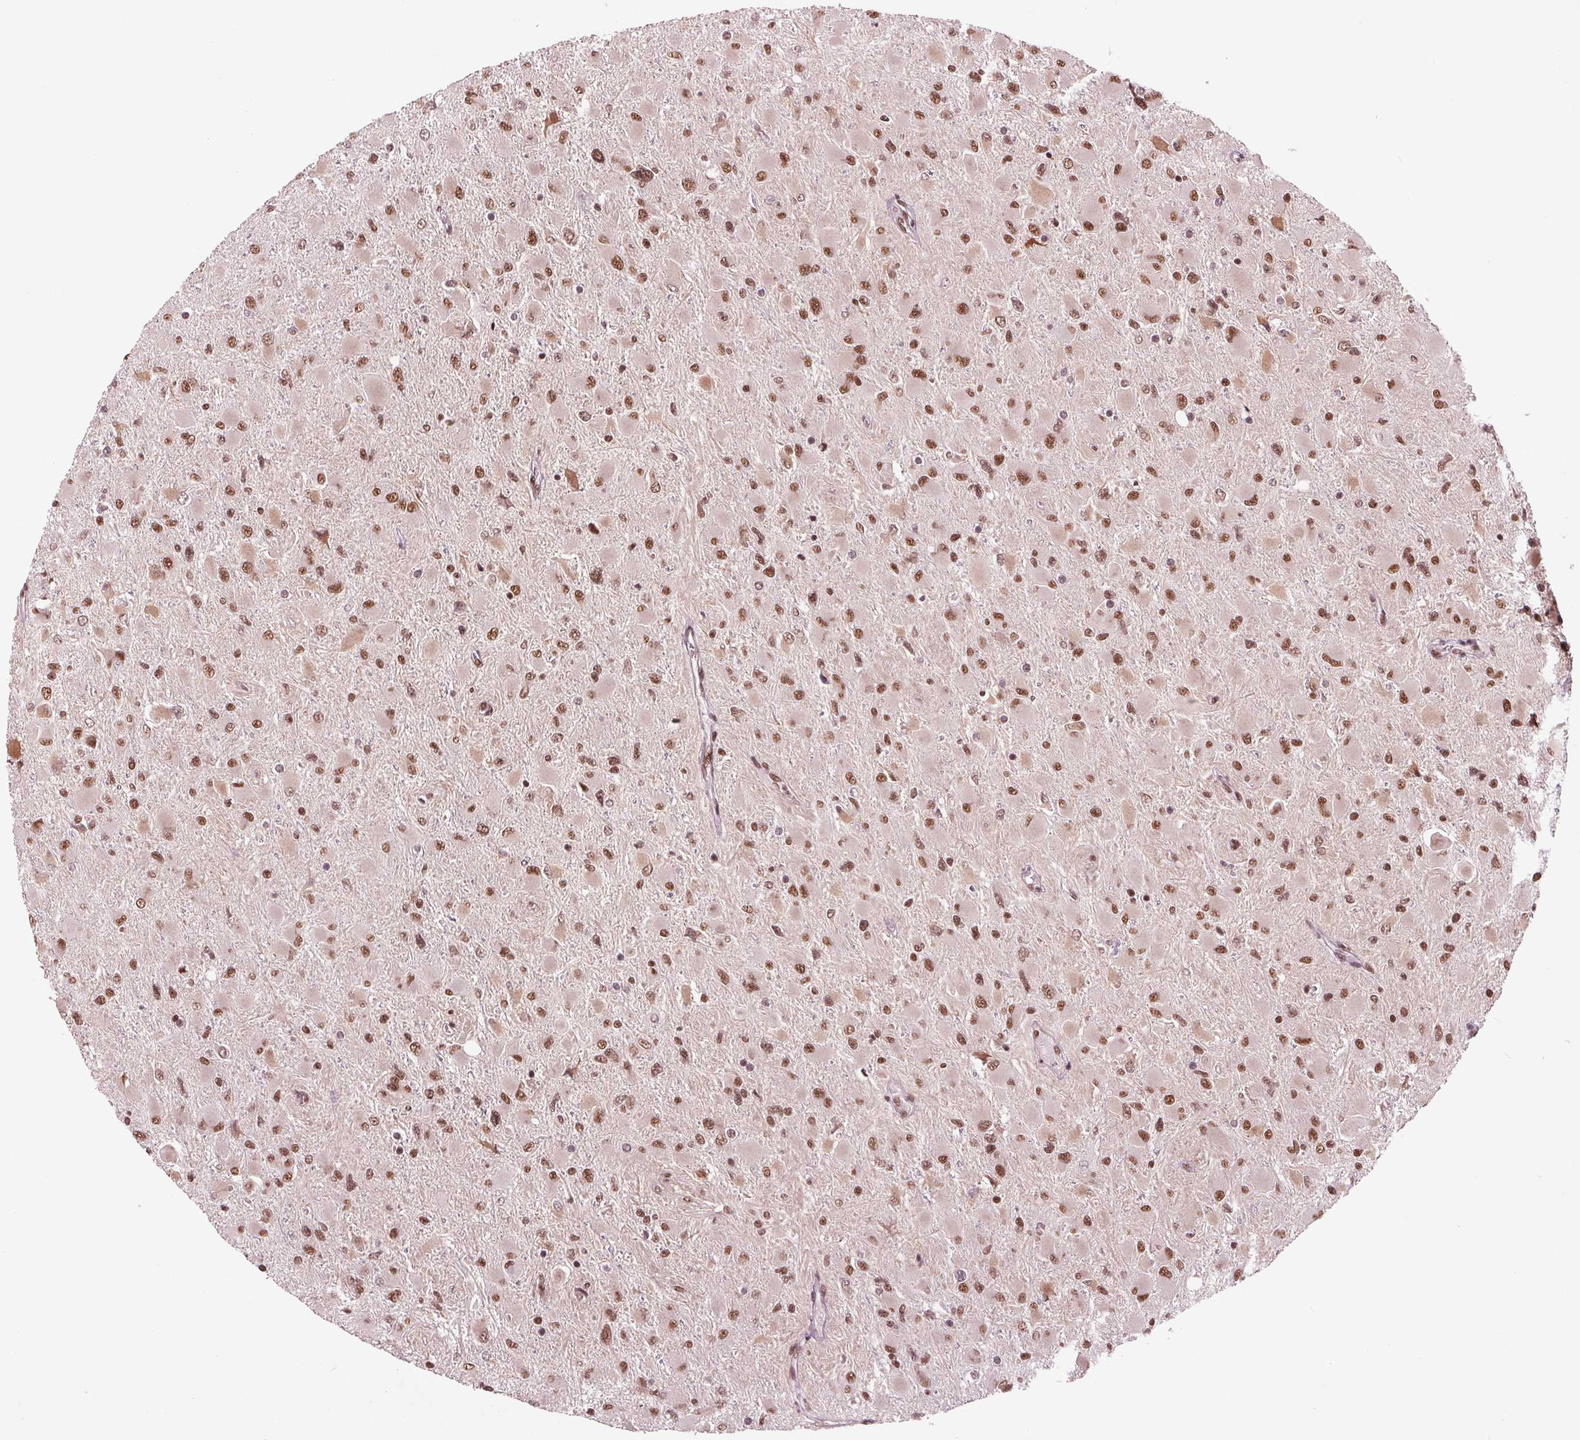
{"staining": {"intensity": "moderate", "quantity": ">75%", "location": "nuclear"}, "tissue": "glioma", "cell_type": "Tumor cells", "image_type": "cancer", "snomed": [{"axis": "morphology", "description": "Glioma, malignant, High grade"}, {"axis": "topography", "description": "Cerebral cortex"}], "caption": "About >75% of tumor cells in glioma demonstrate moderate nuclear protein positivity as visualized by brown immunohistochemical staining.", "gene": "LSM2", "patient": {"sex": "female", "age": 36}}